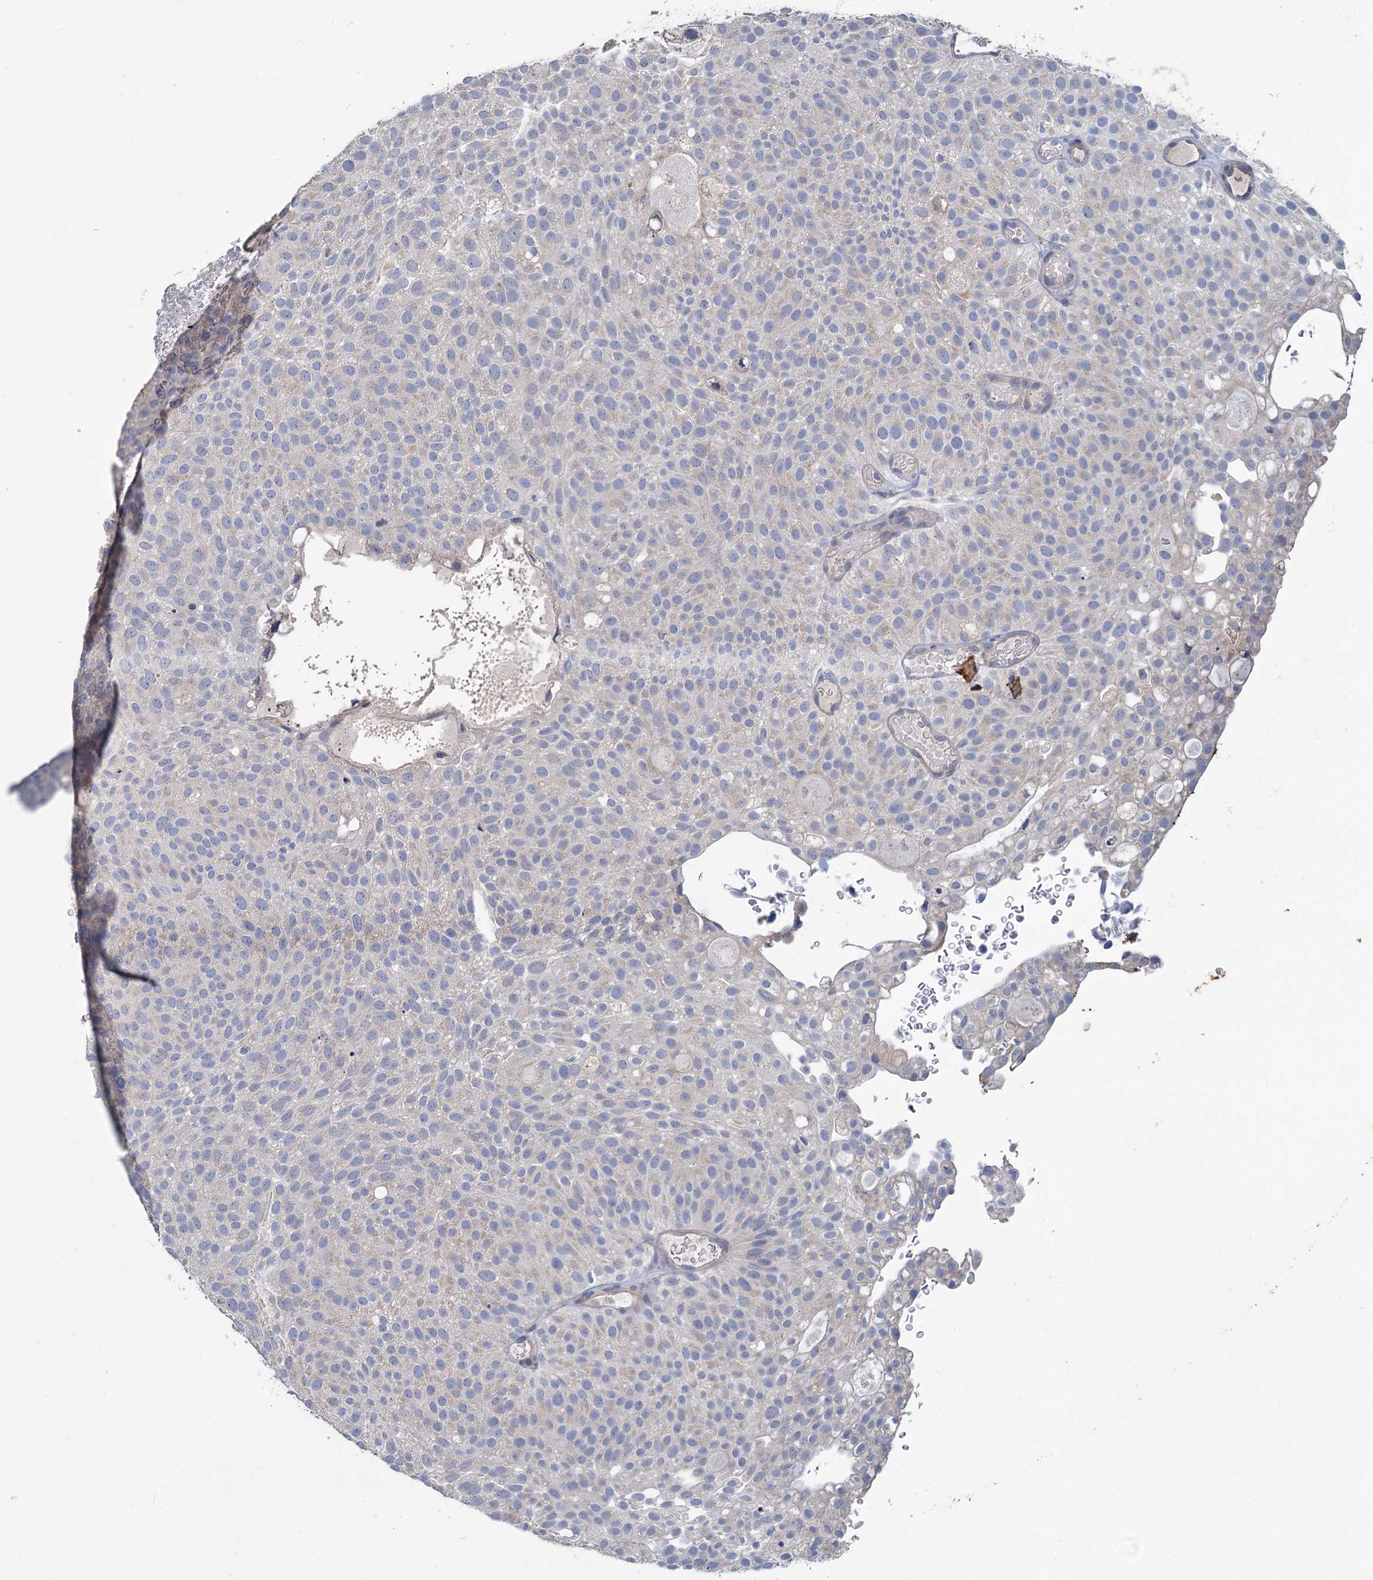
{"staining": {"intensity": "negative", "quantity": "none", "location": "none"}, "tissue": "urothelial cancer", "cell_type": "Tumor cells", "image_type": "cancer", "snomed": [{"axis": "morphology", "description": "Urothelial carcinoma, Low grade"}, {"axis": "topography", "description": "Urinary bladder"}], "caption": "Micrograph shows no protein staining in tumor cells of urothelial carcinoma (low-grade) tissue. (Stains: DAB immunohistochemistry (IHC) with hematoxylin counter stain, Microscopy: brightfield microscopy at high magnification).", "gene": "SLC2A7", "patient": {"sex": "male", "age": 78}}